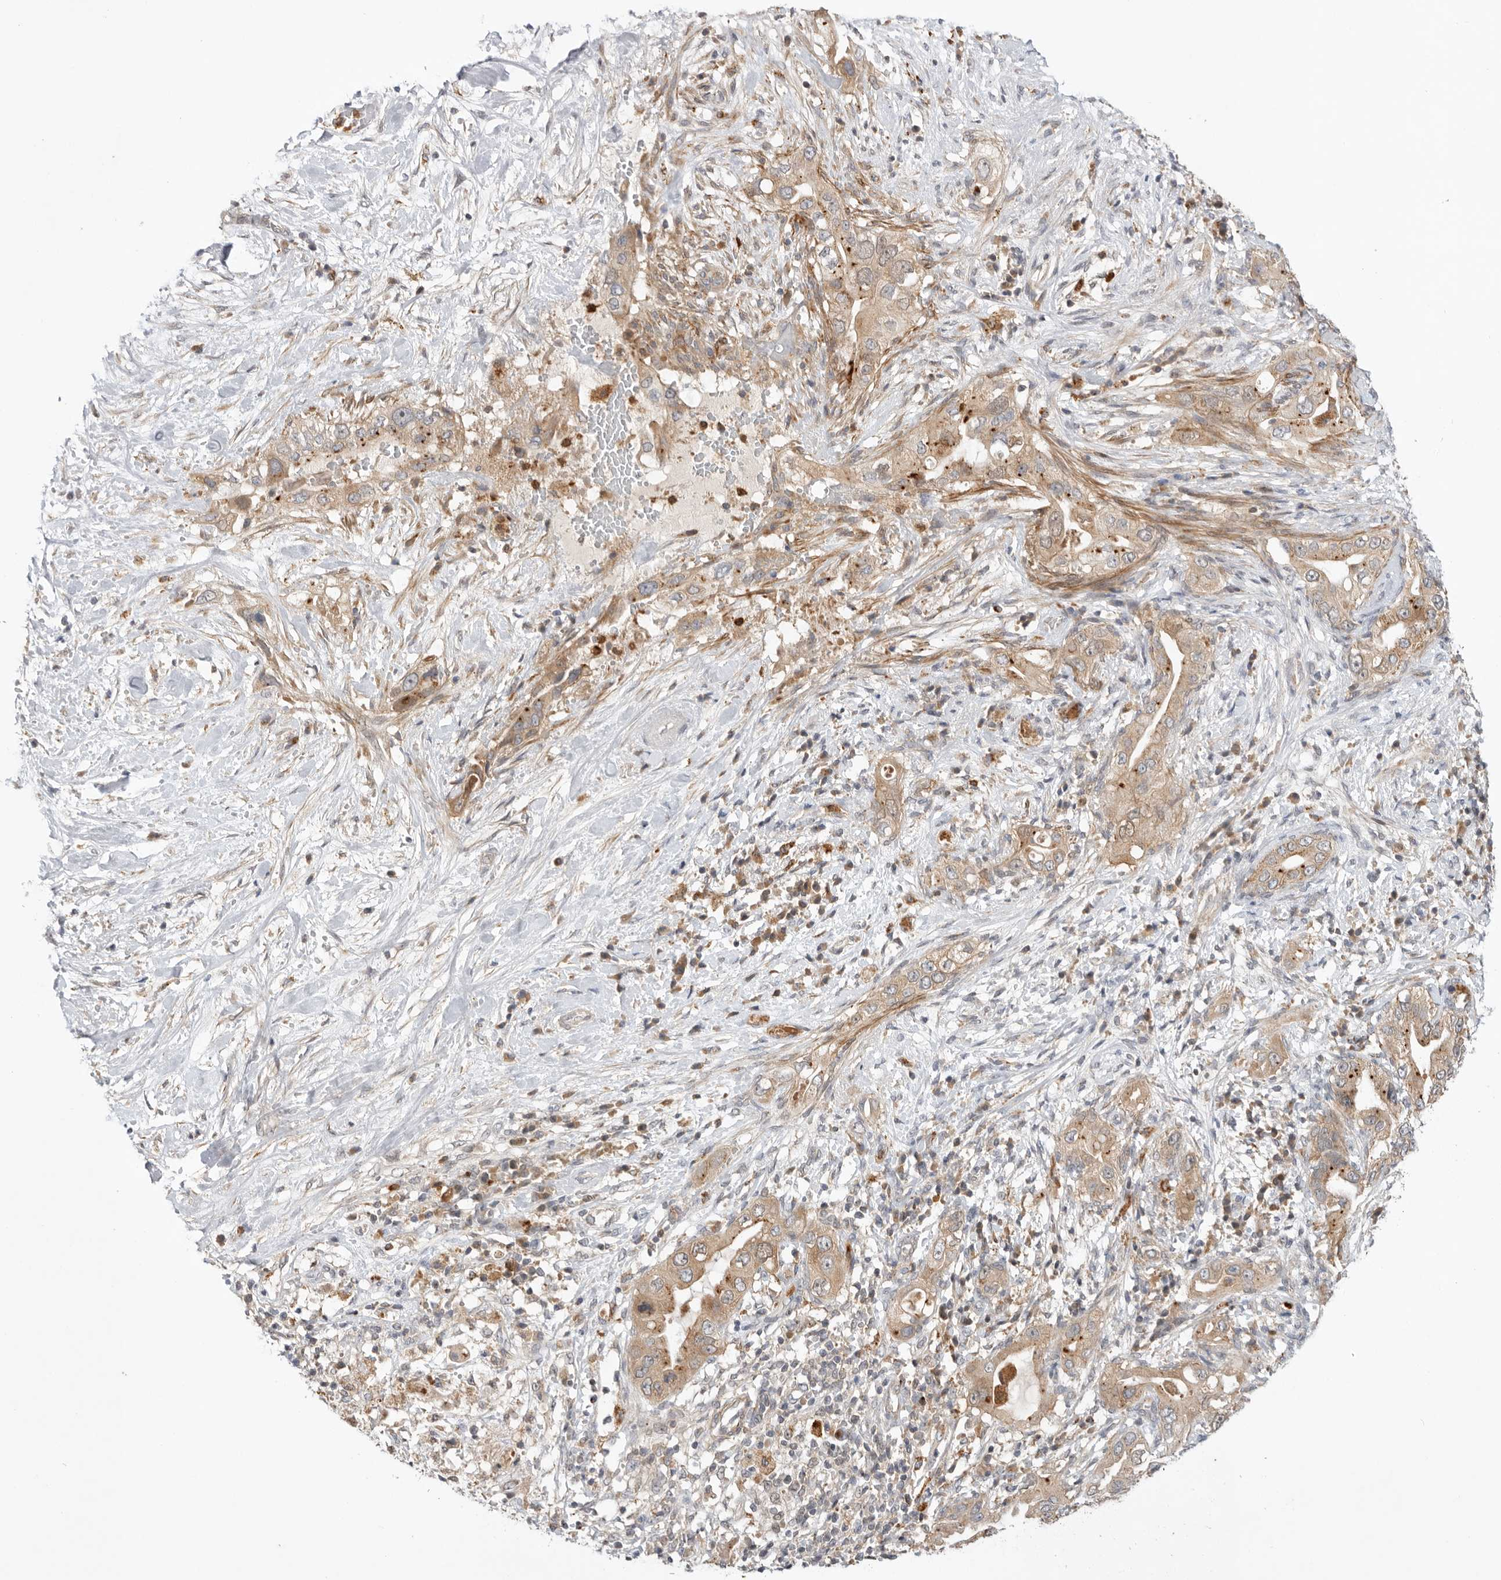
{"staining": {"intensity": "weak", "quantity": ">75%", "location": "cytoplasmic/membranous"}, "tissue": "pancreatic cancer", "cell_type": "Tumor cells", "image_type": "cancer", "snomed": [{"axis": "morphology", "description": "Inflammation, NOS"}, {"axis": "morphology", "description": "Adenocarcinoma, NOS"}, {"axis": "topography", "description": "Pancreas"}], "caption": "Weak cytoplasmic/membranous staining is appreciated in about >75% of tumor cells in adenocarcinoma (pancreatic).", "gene": "GNE", "patient": {"sex": "female", "age": 56}}